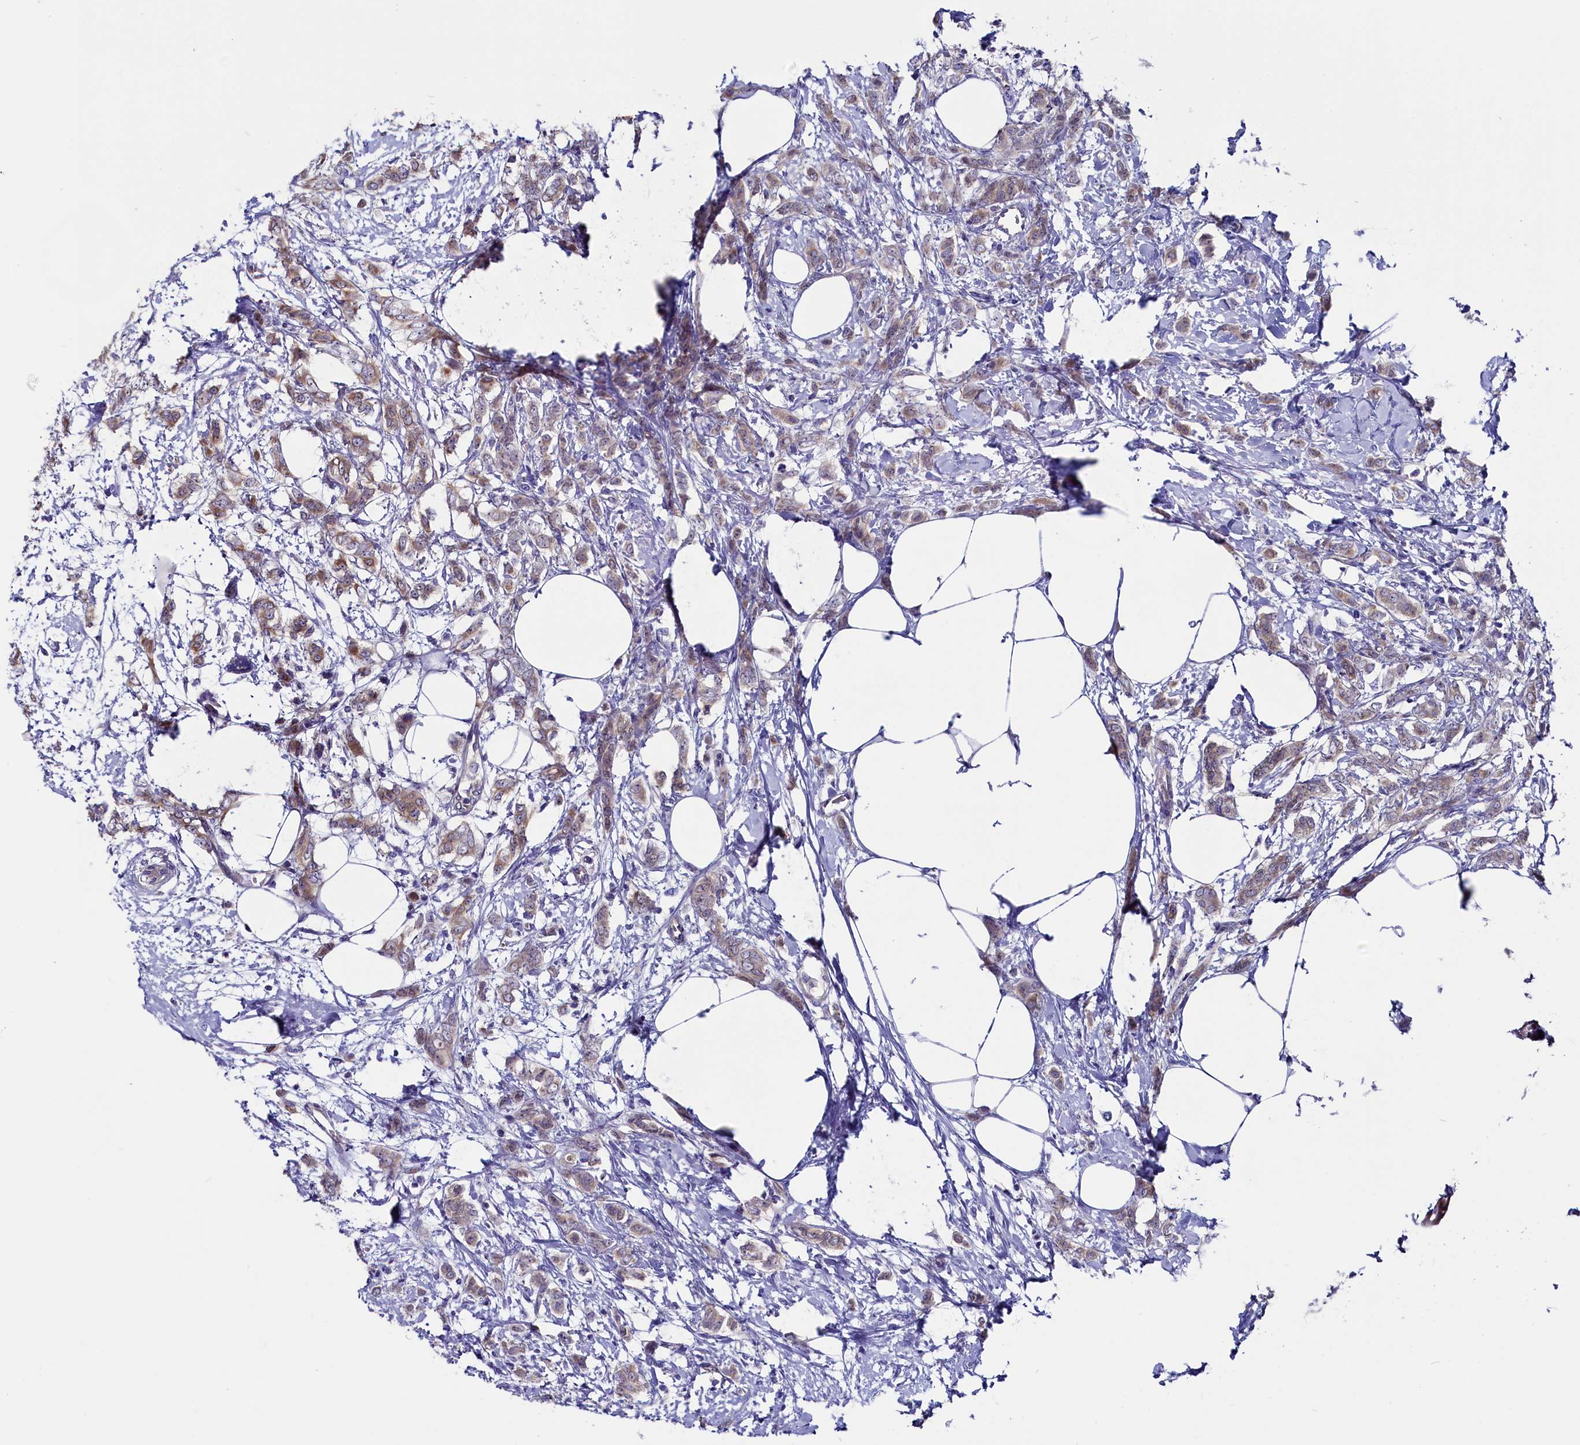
{"staining": {"intensity": "weak", "quantity": ">75%", "location": "cytoplasmic/membranous"}, "tissue": "breast cancer", "cell_type": "Tumor cells", "image_type": "cancer", "snomed": [{"axis": "morphology", "description": "Duct carcinoma"}, {"axis": "topography", "description": "Breast"}], "caption": "The immunohistochemical stain labels weak cytoplasmic/membranous positivity in tumor cells of breast cancer tissue. Using DAB (3,3'-diaminobenzidine) (brown) and hematoxylin (blue) stains, captured at high magnification using brightfield microscopy.", "gene": "CIAPIN1", "patient": {"sex": "female", "age": 72}}